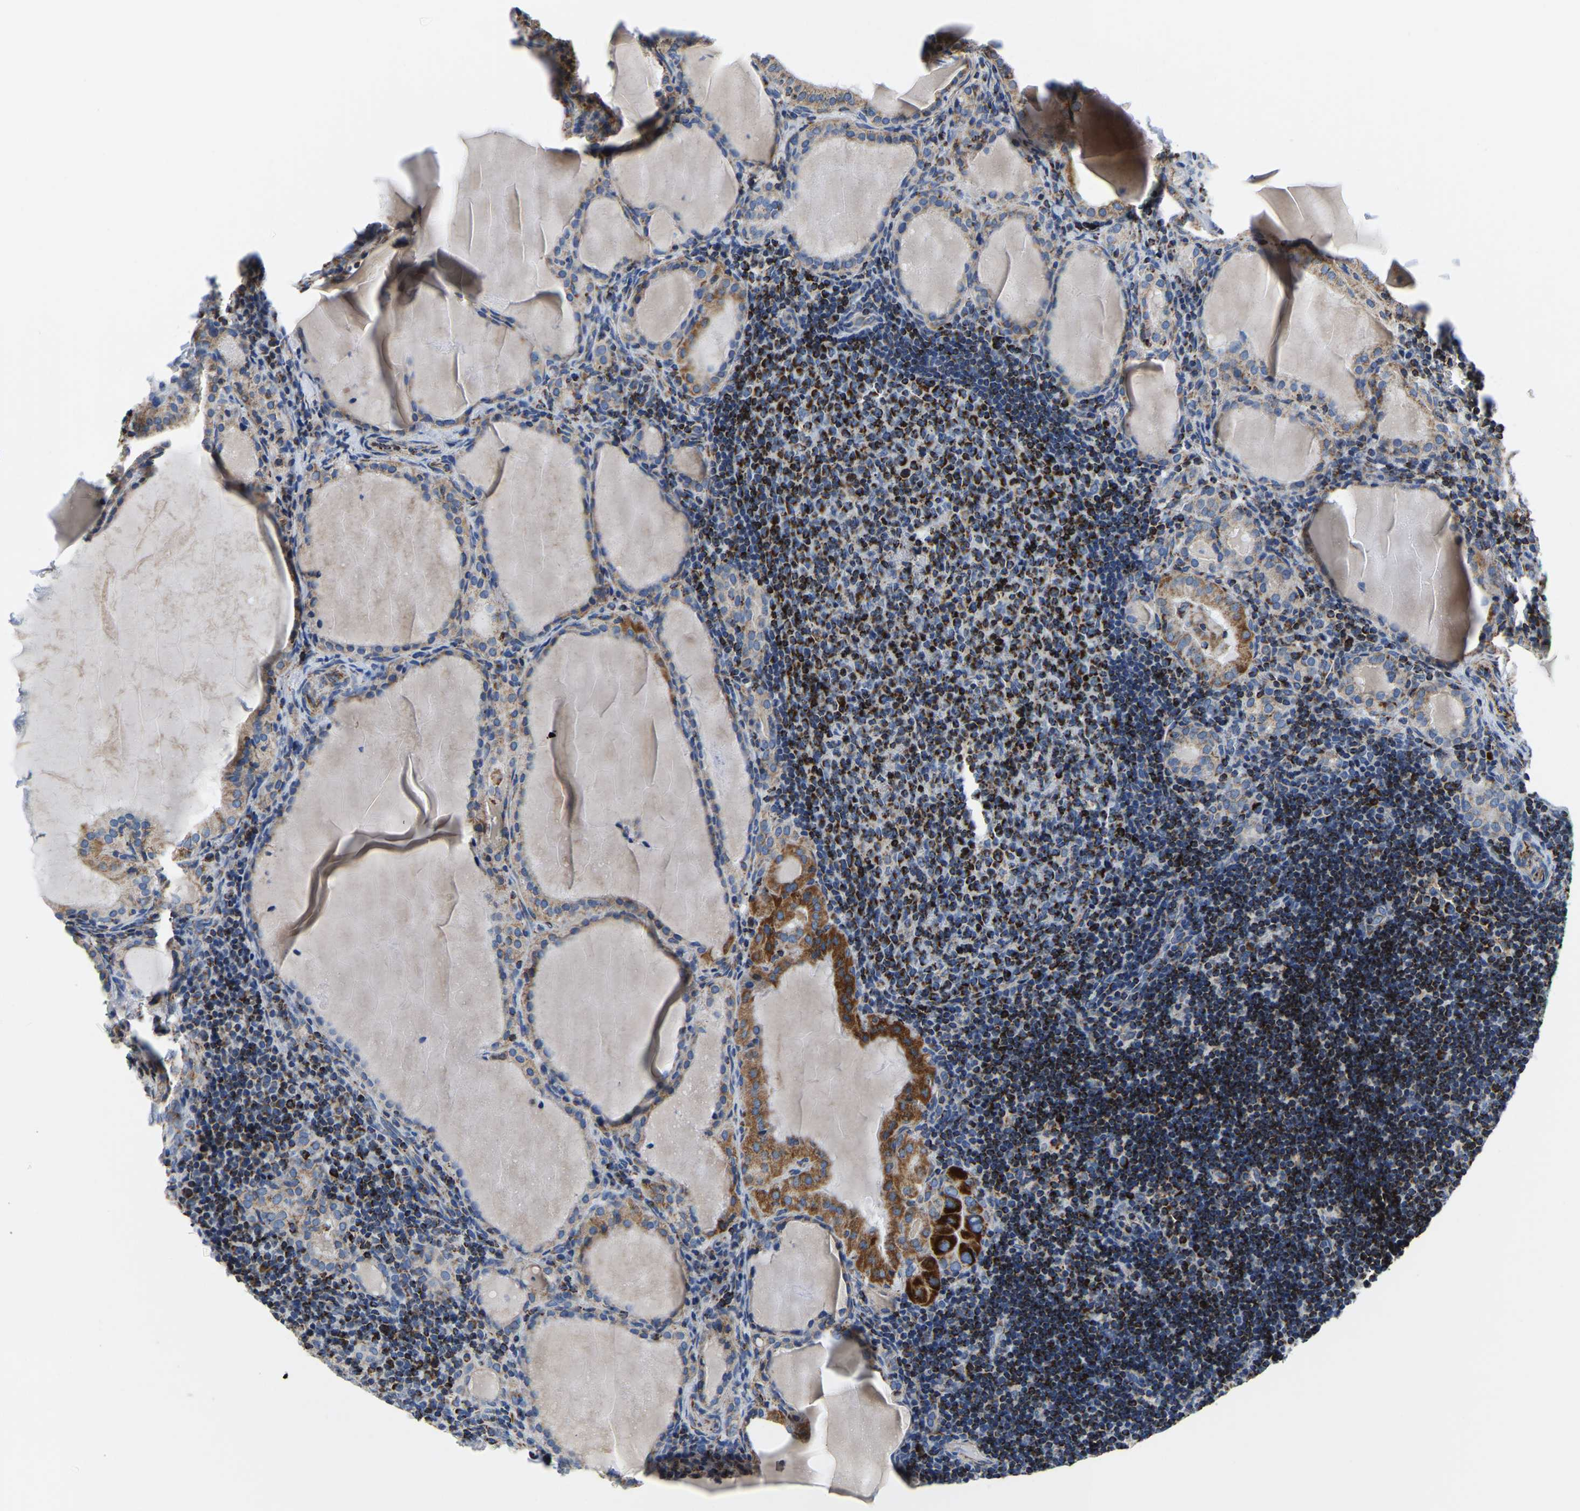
{"staining": {"intensity": "moderate", "quantity": "25%-75%", "location": "cytoplasmic/membranous"}, "tissue": "thyroid cancer", "cell_type": "Tumor cells", "image_type": "cancer", "snomed": [{"axis": "morphology", "description": "Papillary adenocarcinoma, NOS"}, {"axis": "topography", "description": "Thyroid gland"}], "caption": "High-magnification brightfield microscopy of thyroid cancer (papillary adenocarcinoma) stained with DAB (brown) and counterstained with hematoxylin (blue). tumor cells exhibit moderate cytoplasmic/membranous expression is present in approximately25%-75% of cells.", "gene": "SFXN1", "patient": {"sex": "female", "age": 42}}